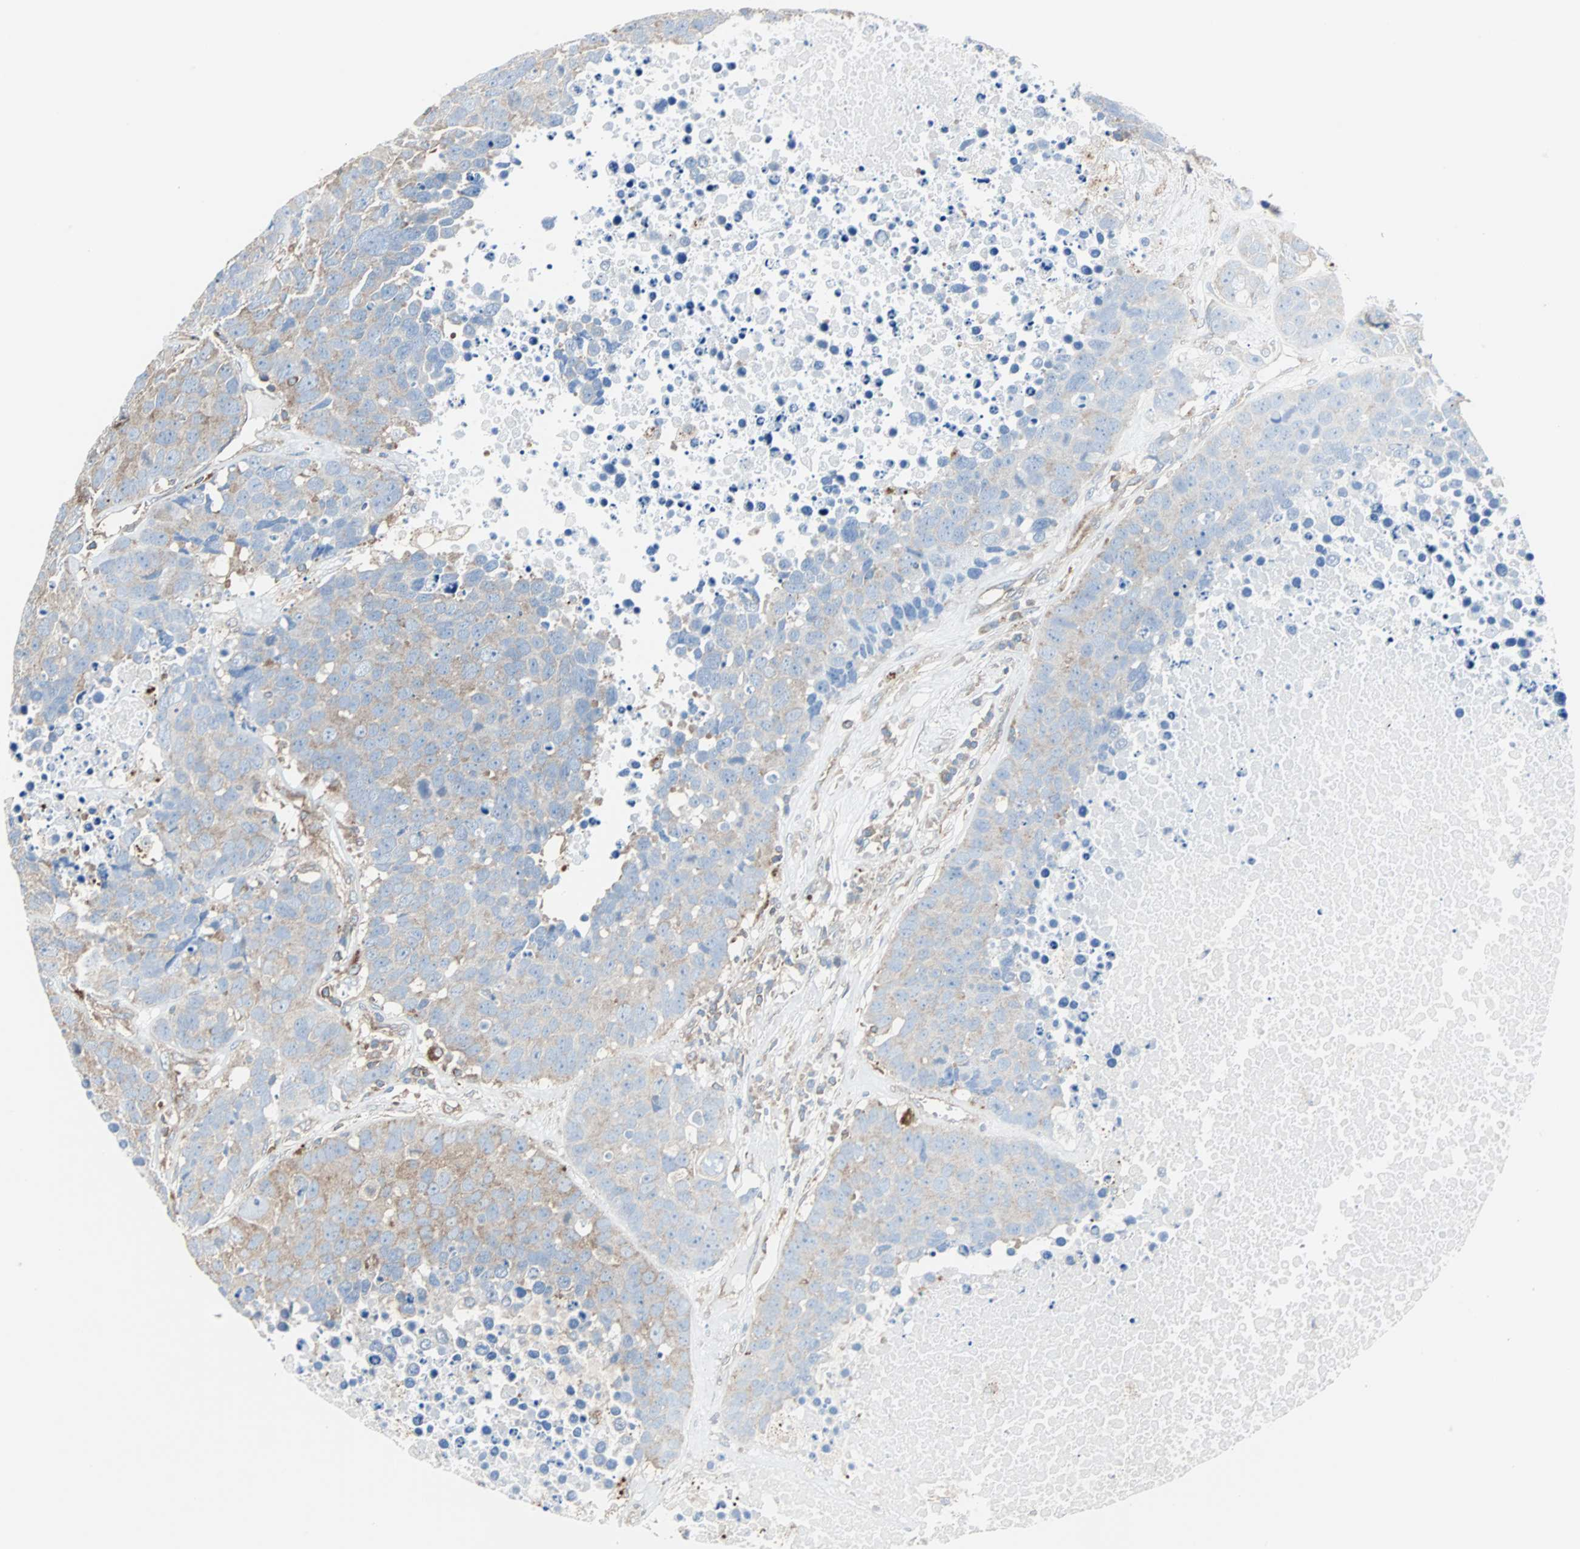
{"staining": {"intensity": "weak", "quantity": ">75%", "location": "cytoplasmic/membranous"}, "tissue": "carcinoid", "cell_type": "Tumor cells", "image_type": "cancer", "snomed": [{"axis": "morphology", "description": "Carcinoid, malignant, NOS"}, {"axis": "topography", "description": "Lung"}], "caption": "An image of carcinoid (malignant) stained for a protein displays weak cytoplasmic/membranous brown staining in tumor cells.", "gene": "RELA", "patient": {"sex": "male", "age": 60}}